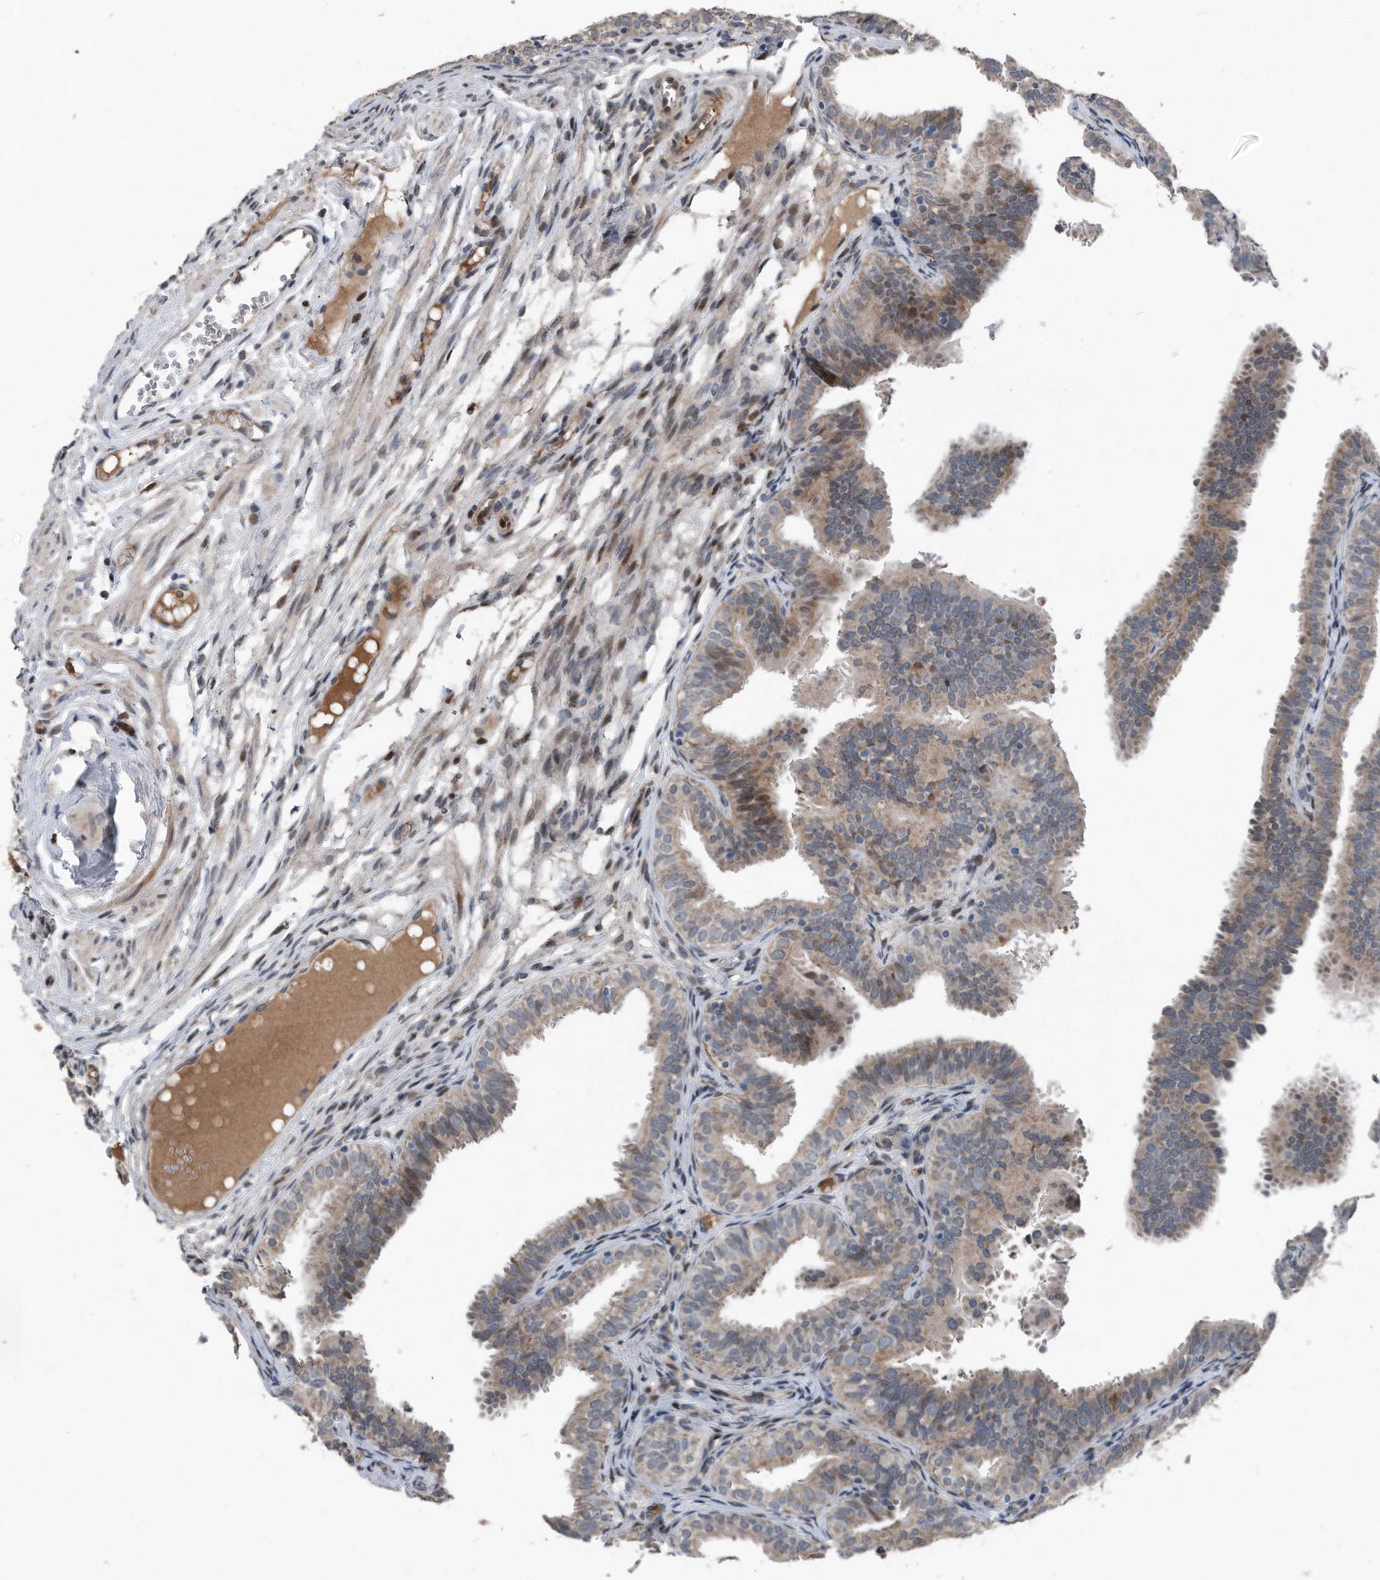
{"staining": {"intensity": "weak", "quantity": "25%-75%", "location": "cytoplasmic/membranous,nuclear"}, "tissue": "fallopian tube", "cell_type": "Glandular cells", "image_type": "normal", "snomed": [{"axis": "morphology", "description": "Normal tissue, NOS"}, {"axis": "topography", "description": "Fallopian tube"}], "caption": "The photomicrograph shows staining of normal fallopian tube, revealing weak cytoplasmic/membranous,nuclear protein positivity (brown color) within glandular cells. The protein of interest is shown in brown color, while the nuclei are stained blue.", "gene": "DST", "patient": {"sex": "female", "age": 35}}